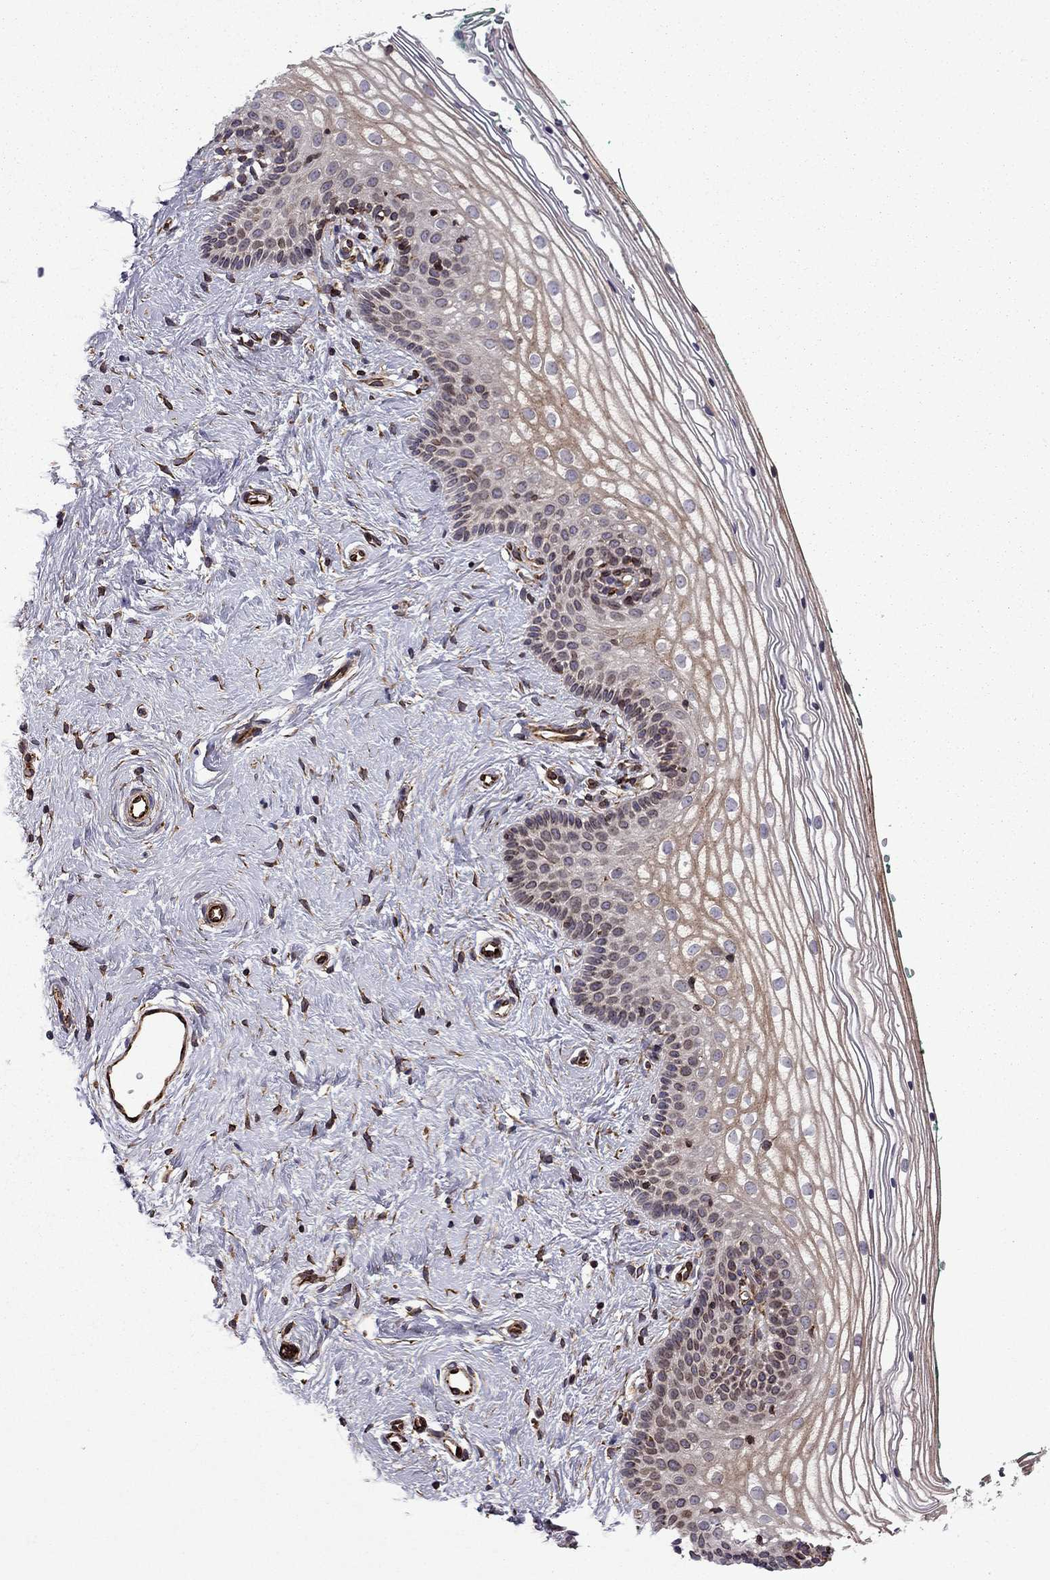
{"staining": {"intensity": "moderate", "quantity": "25%-75%", "location": "cytoplasmic/membranous"}, "tissue": "vagina", "cell_type": "Squamous epithelial cells", "image_type": "normal", "snomed": [{"axis": "morphology", "description": "Normal tissue, NOS"}, {"axis": "topography", "description": "Vagina"}], "caption": "High-power microscopy captured an immunohistochemistry (IHC) histopathology image of benign vagina, revealing moderate cytoplasmic/membranous positivity in about 25%-75% of squamous epithelial cells.", "gene": "CDC42BPA", "patient": {"sex": "female", "age": 36}}